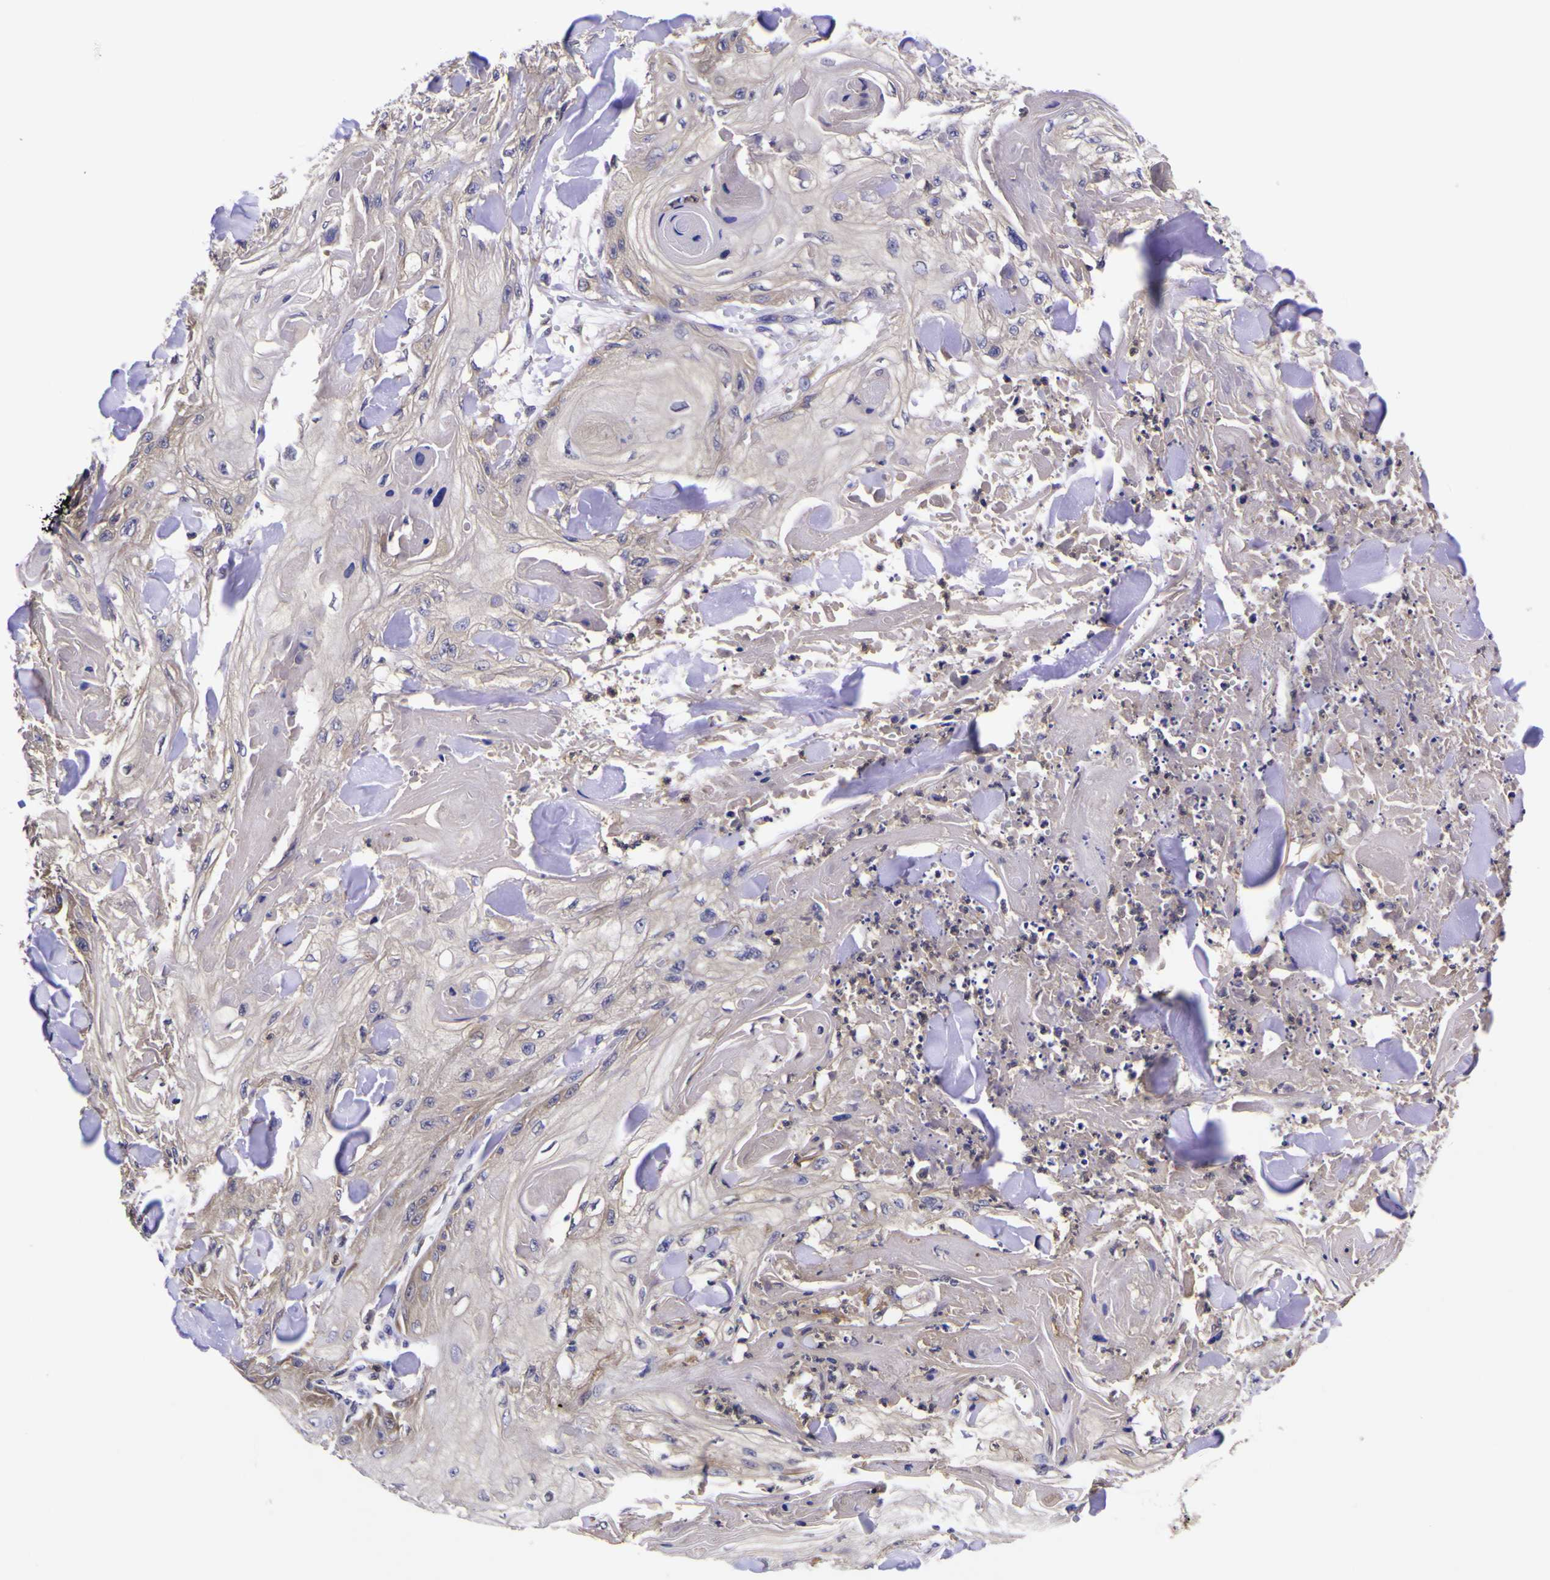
{"staining": {"intensity": "weak", "quantity": "<25%", "location": "cytoplasmic/membranous"}, "tissue": "skin cancer", "cell_type": "Tumor cells", "image_type": "cancer", "snomed": [{"axis": "morphology", "description": "Squamous cell carcinoma, NOS"}, {"axis": "topography", "description": "Skin"}], "caption": "Immunohistochemistry photomicrograph of neoplastic tissue: human skin cancer (squamous cell carcinoma) stained with DAB reveals no significant protein expression in tumor cells.", "gene": "MAPK14", "patient": {"sex": "male", "age": 74}}